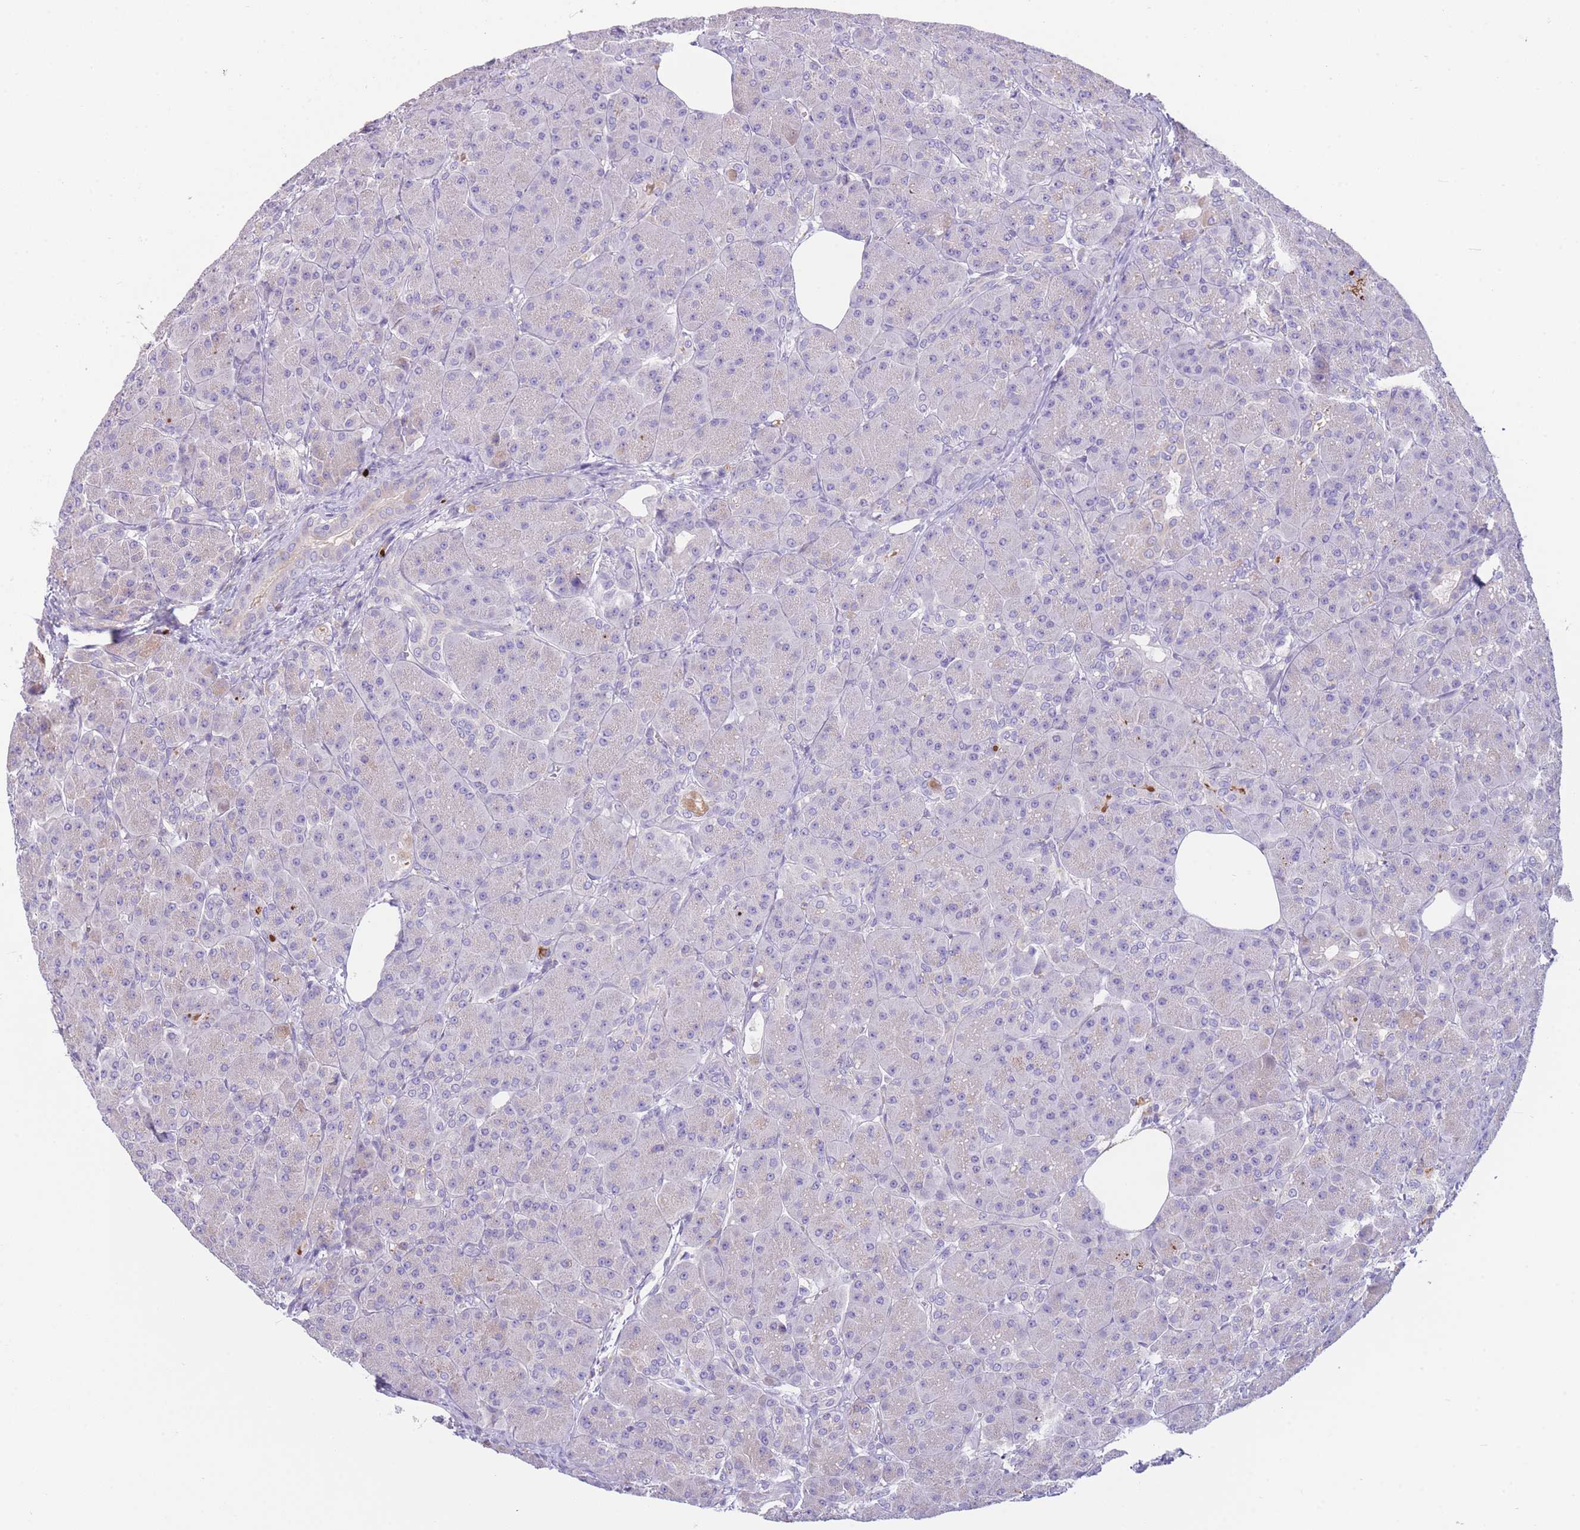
{"staining": {"intensity": "negative", "quantity": "none", "location": "none"}, "tissue": "pancreas", "cell_type": "Exocrine glandular cells", "image_type": "normal", "snomed": [{"axis": "morphology", "description": "Normal tissue, NOS"}, {"axis": "topography", "description": "Pancreas"}], "caption": "Immunohistochemistry (IHC) image of normal pancreas stained for a protein (brown), which exhibits no staining in exocrine glandular cells. (Immunohistochemistry, brightfield microscopy, high magnification).", "gene": "CENPM", "patient": {"sex": "male", "age": 63}}